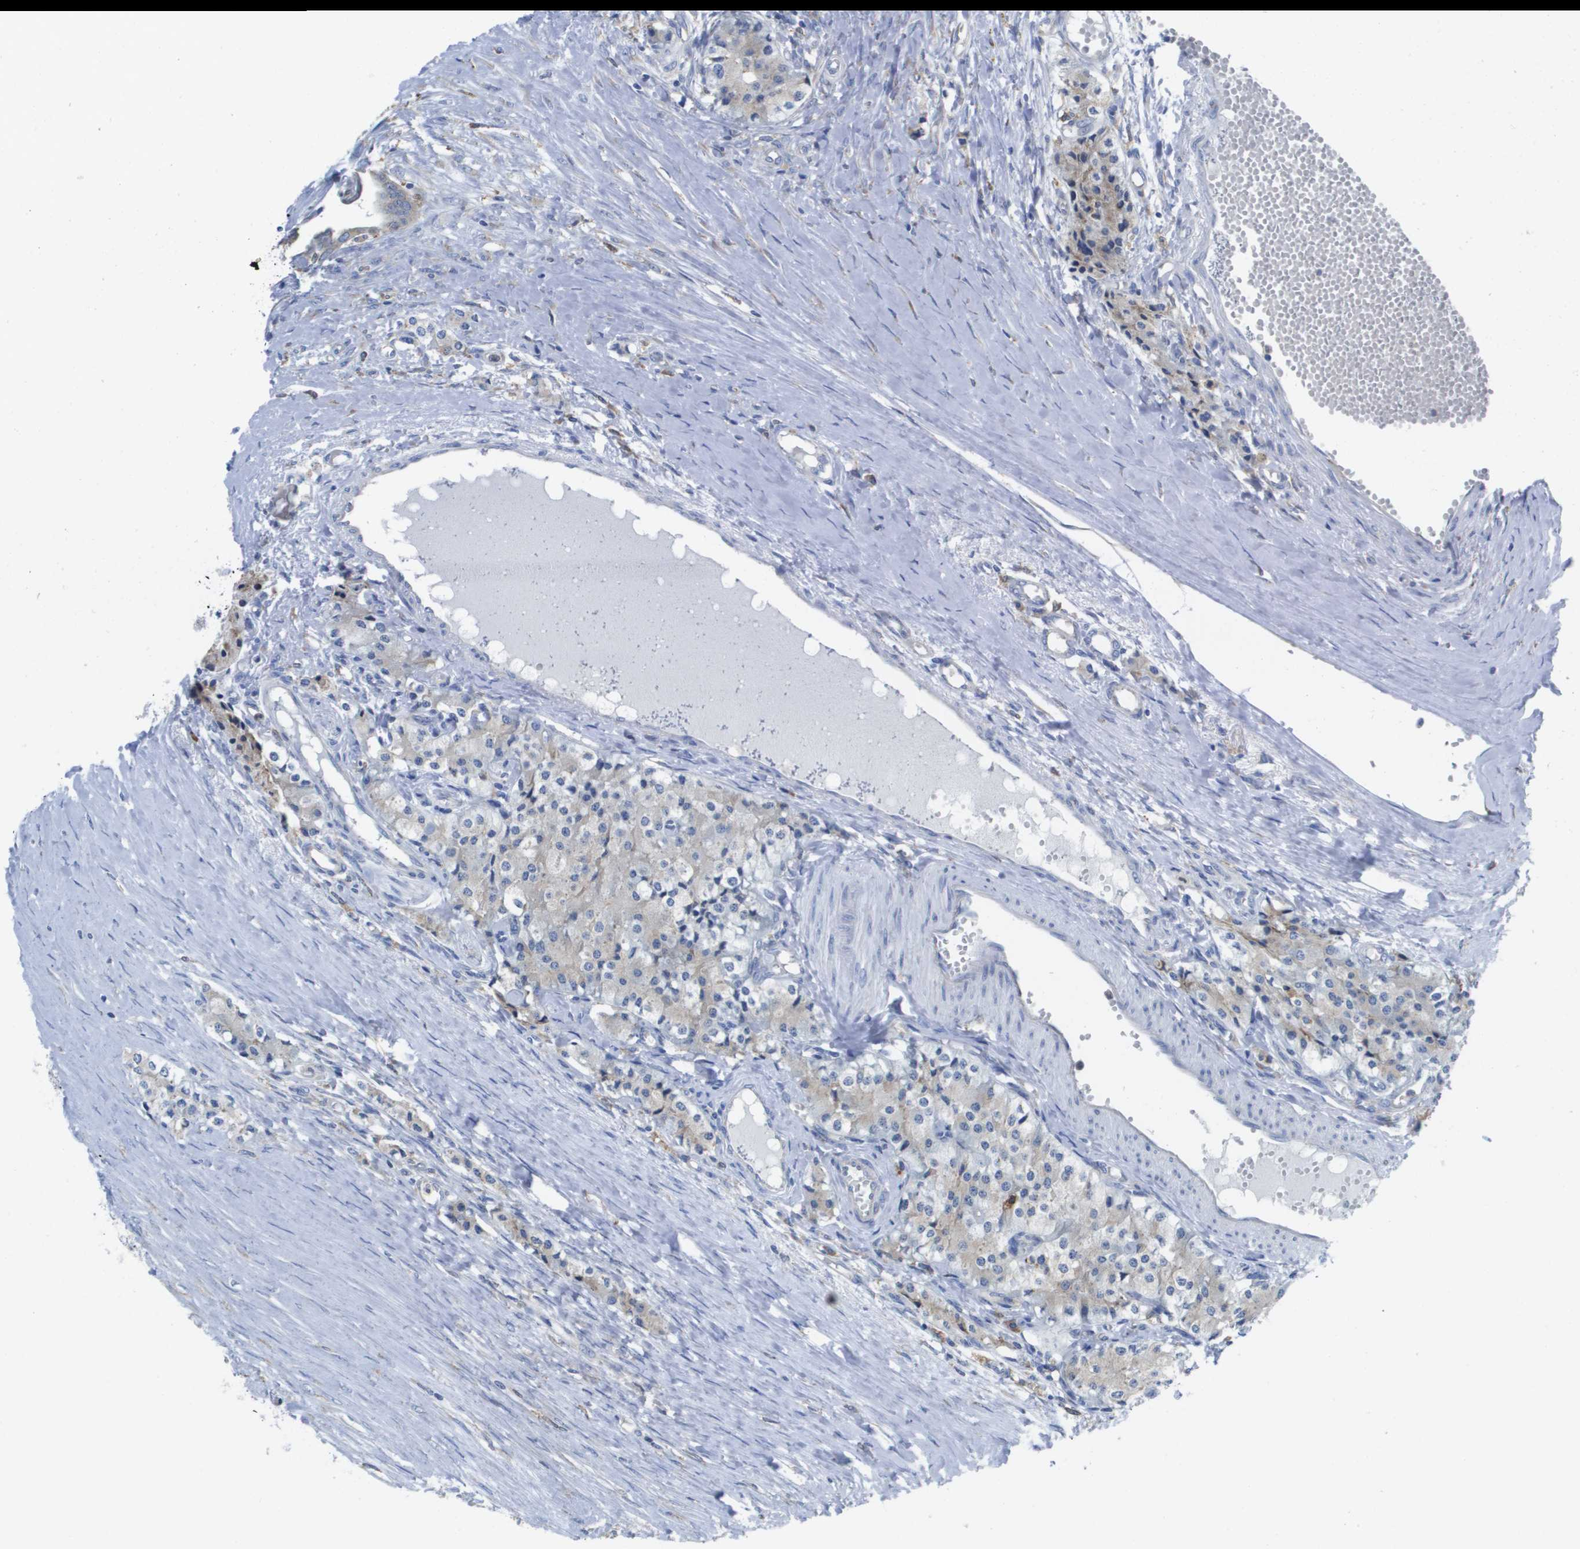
{"staining": {"intensity": "negative", "quantity": "none", "location": "none"}, "tissue": "carcinoid", "cell_type": "Tumor cells", "image_type": "cancer", "snomed": [{"axis": "morphology", "description": "Carcinoid, malignant, NOS"}, {"axis": "topography", "description": "Colon"}], "caption": "Image shows no protein positivity in tumor cells of carcinoid tissue. The staining is performed using DAB brown chromogen with nuclei counter-stained in using hematoxylin.", "gene": "SDR42E1", "patient": {"sex": "female", "age": 52}}